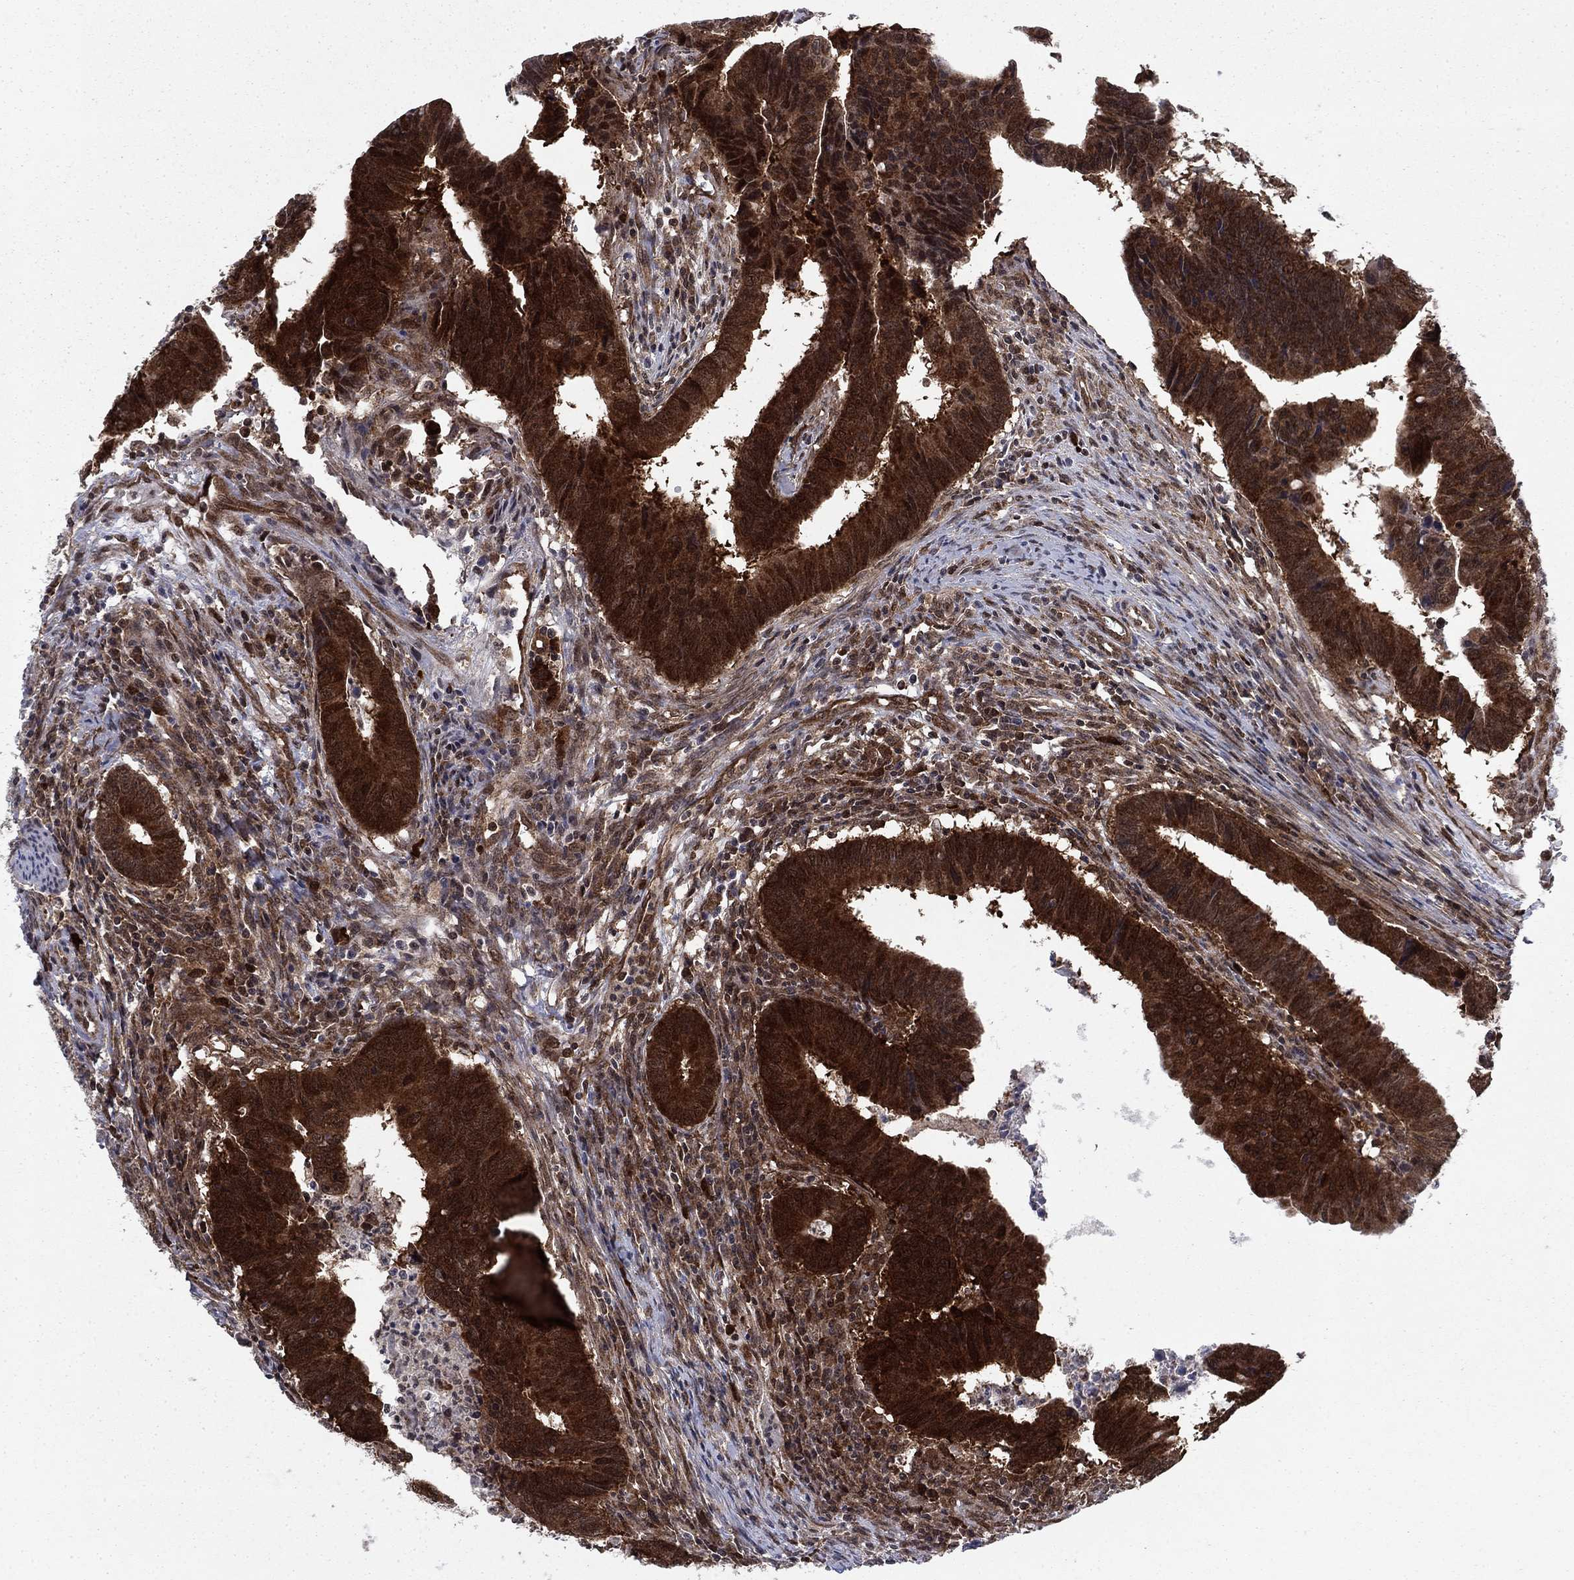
{"staining": {"intensity": "strong", "quantity": ">75%", "location": "cytoplasmic/membranous"}, "tissue": "colorectal cancer", "cell_type": "Tumor cells", "image_type": "cancer", "snomed": [{"axis": "morphology", "description": "Adenocarcinoma, NOS"}, {"axis": "topography", "description": "Colon"}], "caption": "Immunohistochemistry photomicrograph of adenocarcinoma (colorectal) stained for a protein (brown), which reveals high levels of strong cytoplasmic/membranous expression in approximately >75% of tumor cells.", "gene": "DNAJA1", "patient": {"sex": "female", "age": 87}}